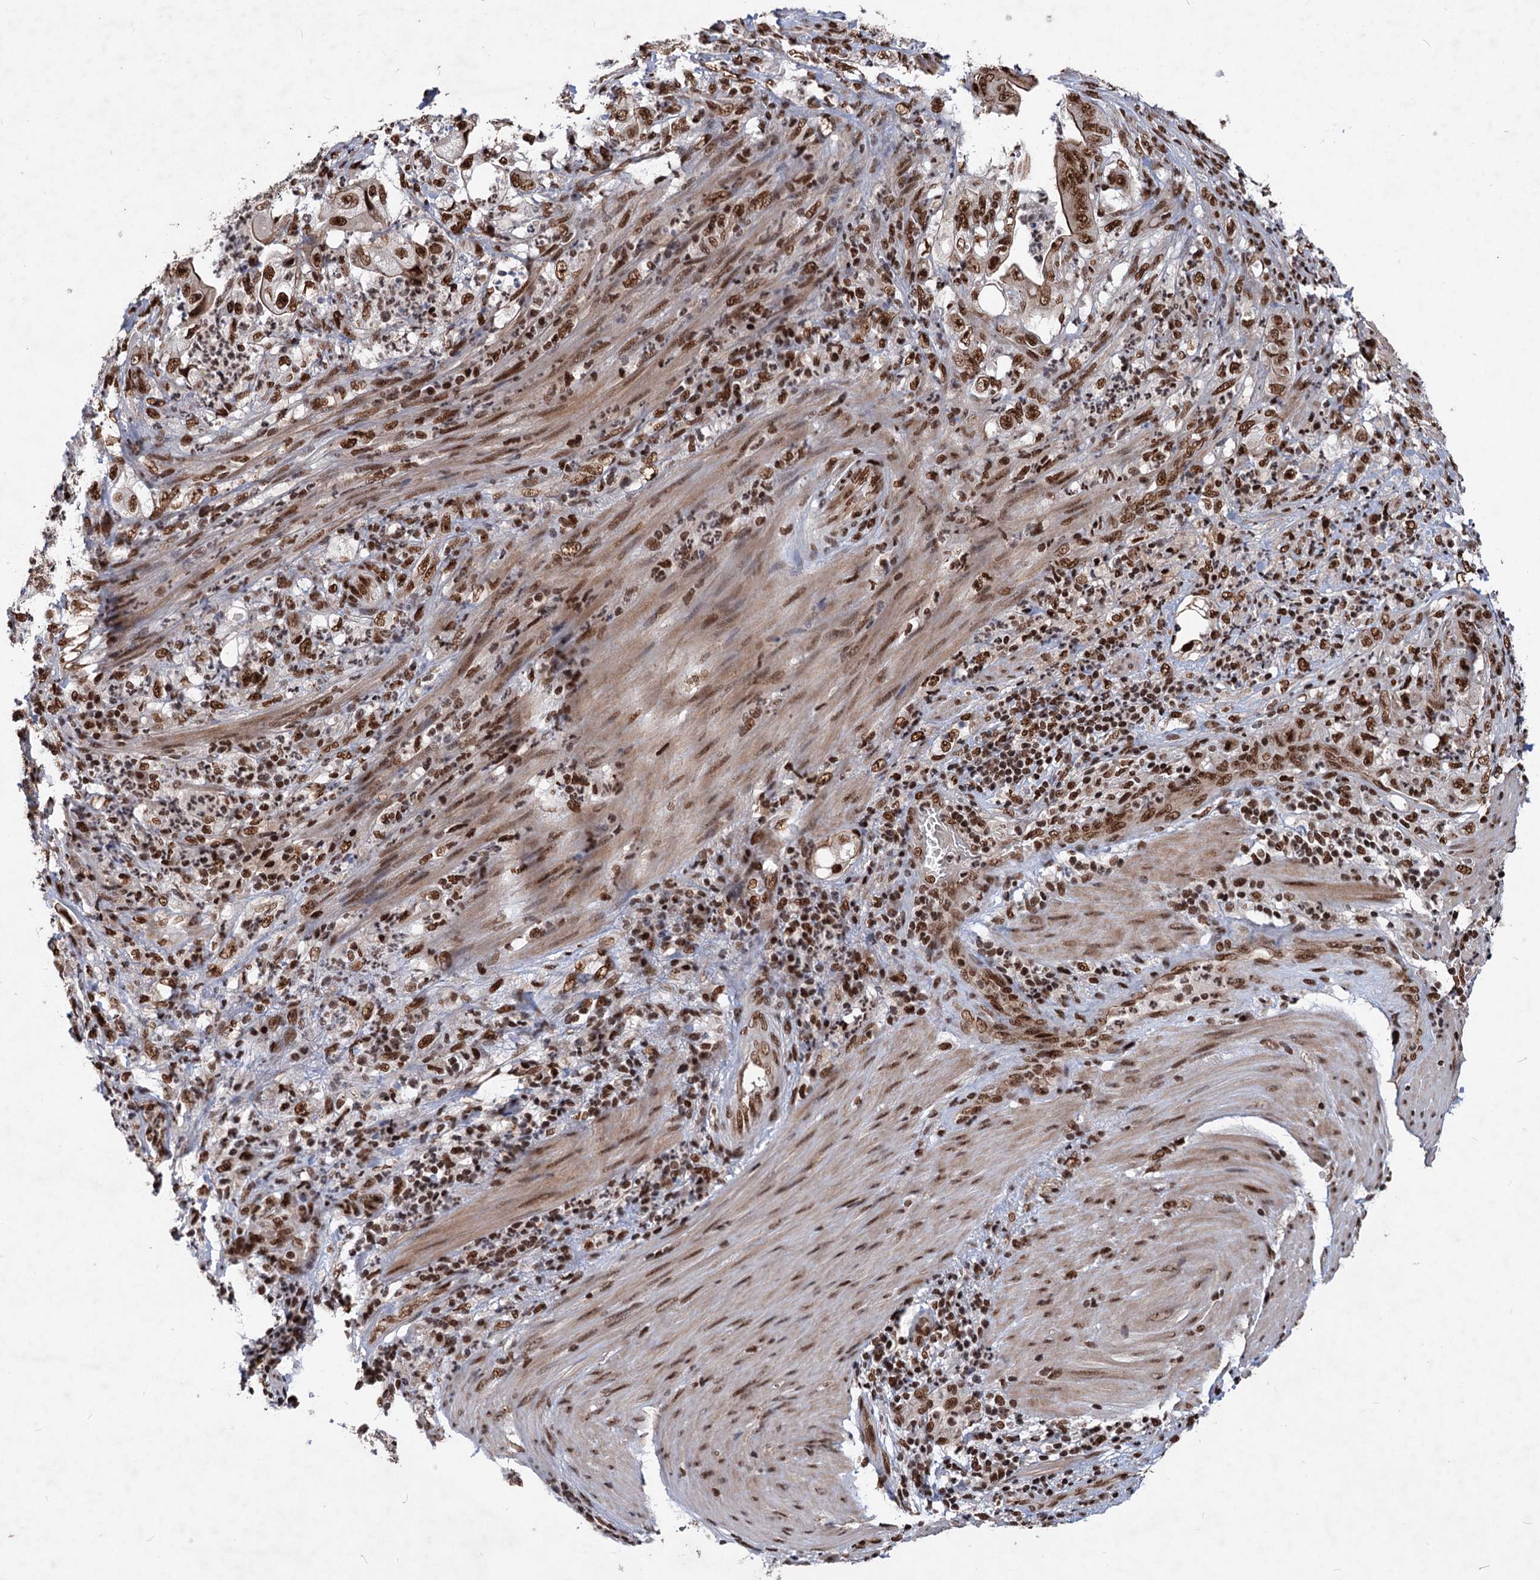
{"staining": {"intensity": "strong", "quantity": ">75%", "location": "cytoplasmic/membranous,nuclear"}, "tissue": "stomach cancer", "cell_type": "Tumor cells", "image_type": "cancer", "snomed": [{"axis": "morphology", "description": "Adenocarcinoma, NOS"}, {"axis": "topography", "description": "Stomach"}], "caption": "Protein expression by immunohistochemistry displays strong cytoplasmic/membranous and nuclear expression in approximately >75% of tumor cells in adenocarcinoma (stomach).", "gene": "MAML1", "patient": {"sex": "female", "age": 73}}